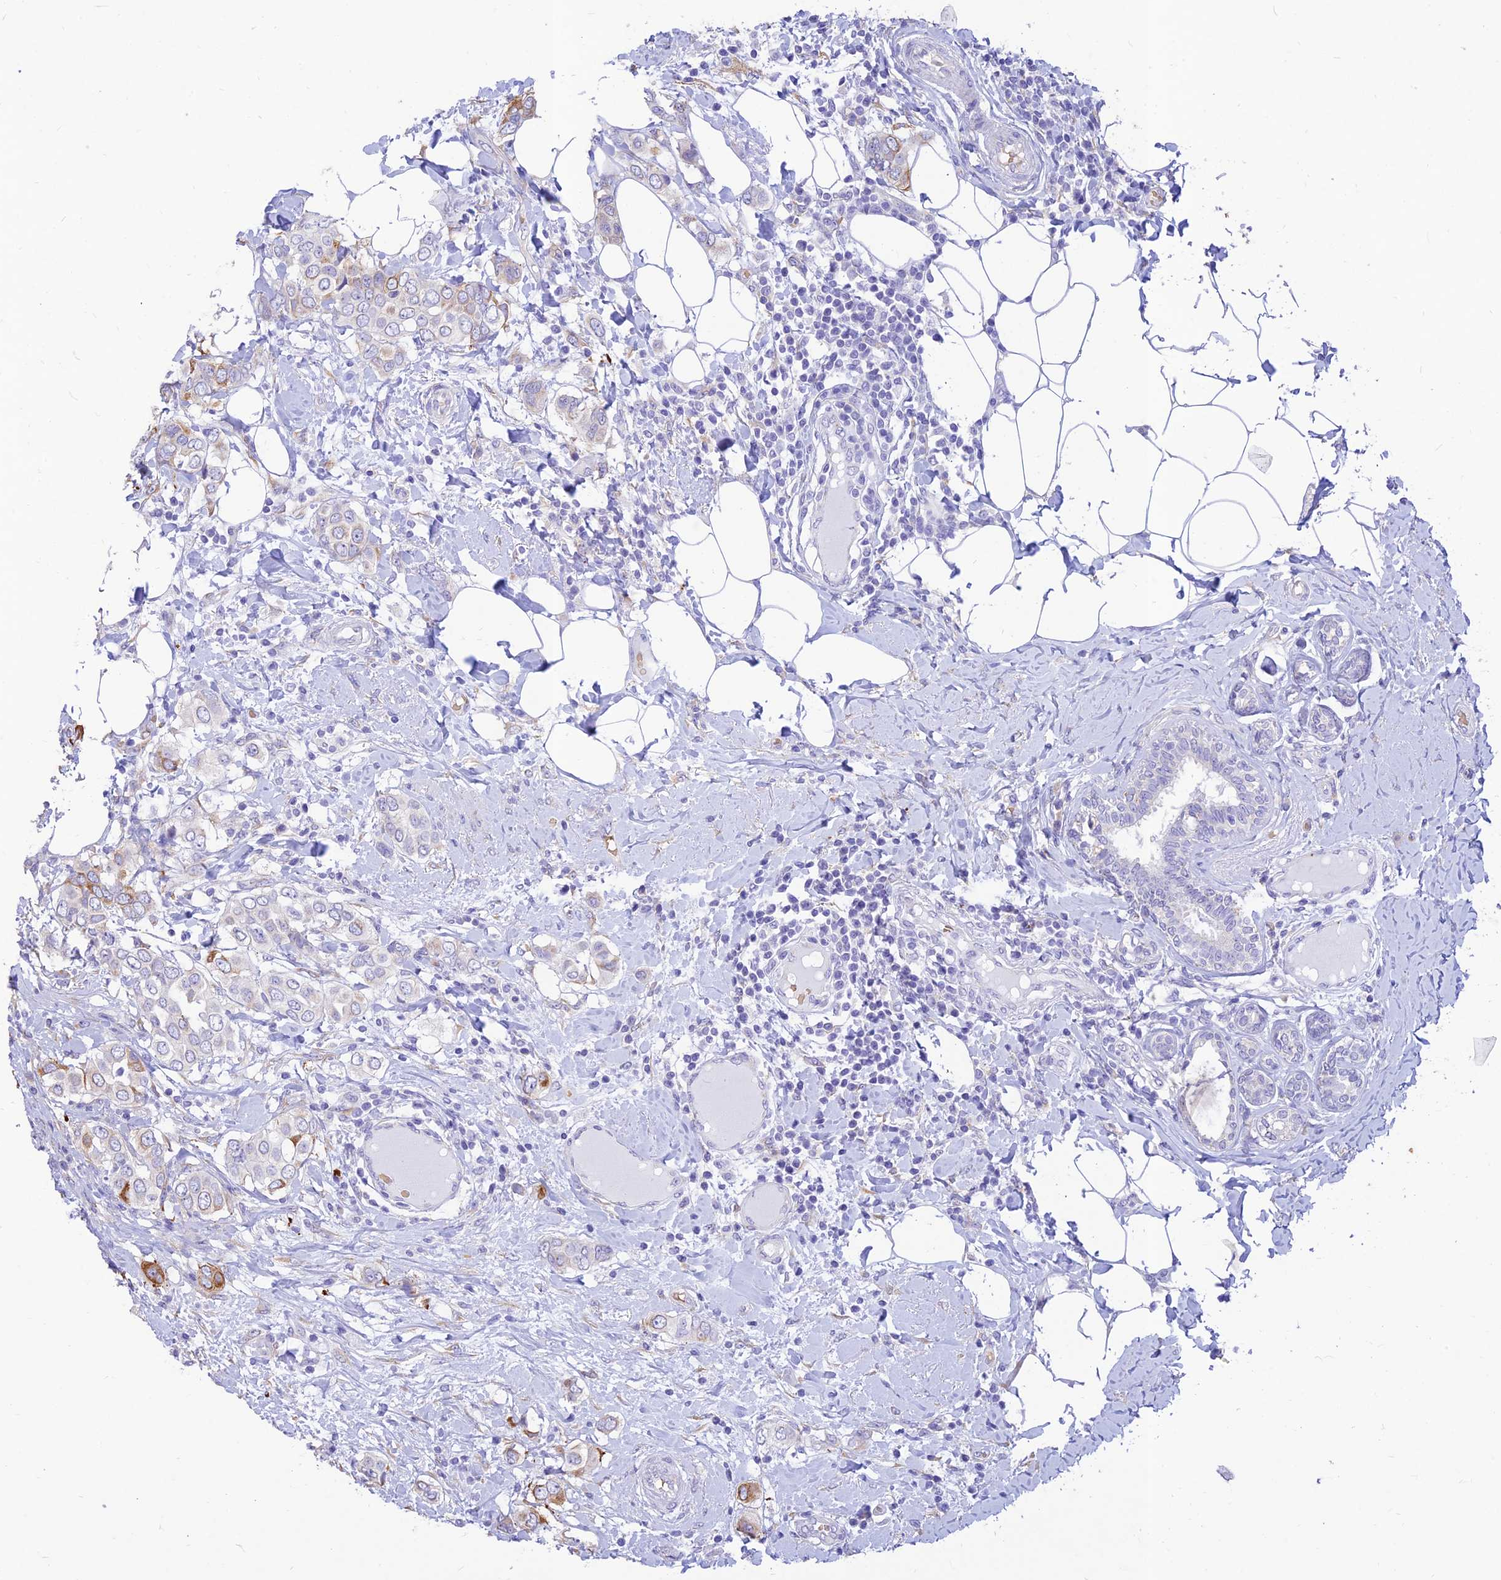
{"staining": {"intensity": "moderate", "quantity": "<25%", "location": "cytoplasmic/membranous"}, "tissue": "breast cancer", "cell_type": "Tumor cells", "image_type": "cancer", "snomed": [{"axis": "morphology", "description": "Lobular carcinoma"}, {"axis": "topography", "description": "Breast"}], "caption": "Breast cancer tissue shows moderate cytoplasmic/membranous expression in about <25% of tumor cells", "gene": "PPP1R11", "patient": {"sex": "female", "age": 51}}